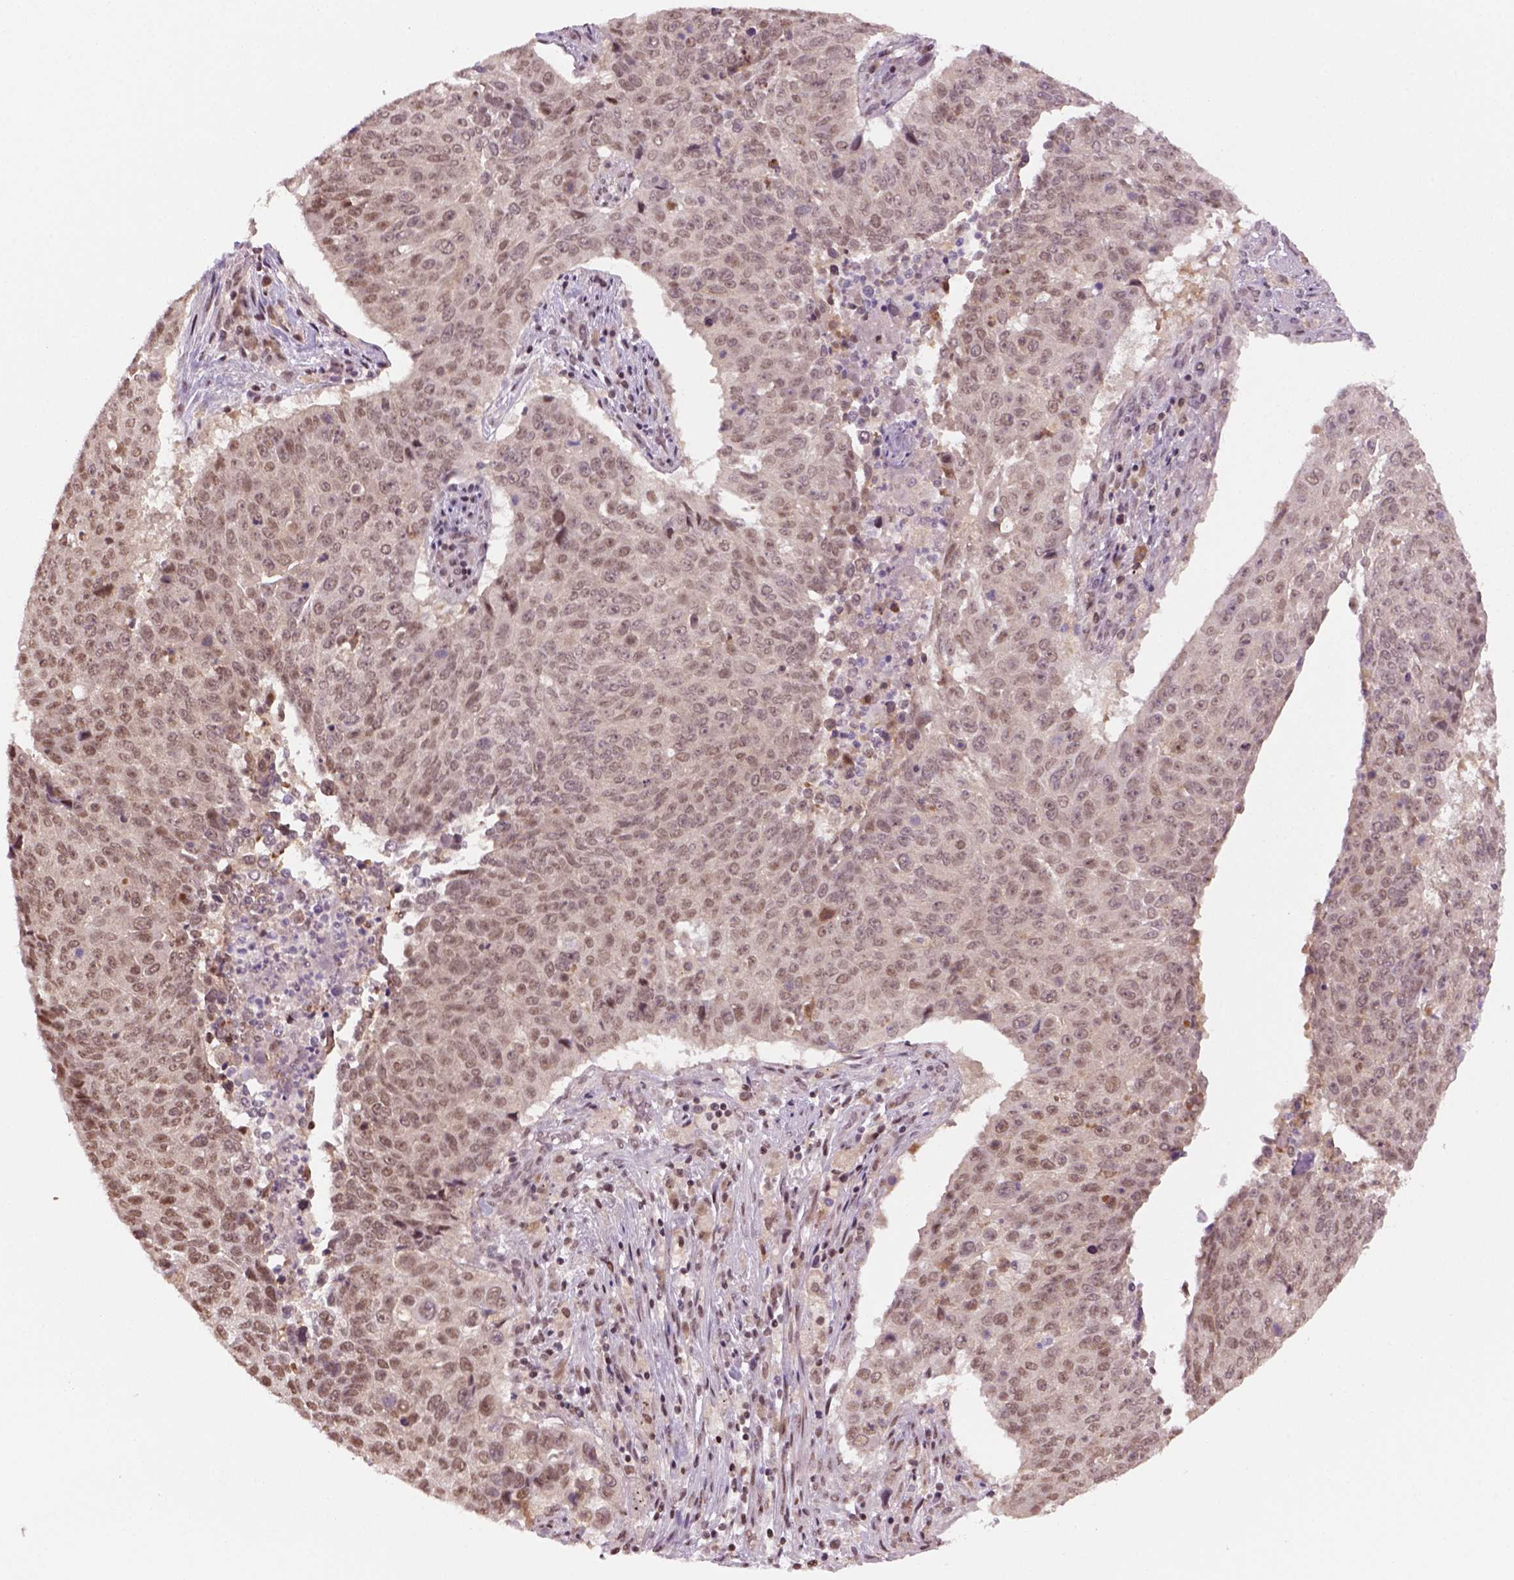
{"staining": {"intensity": "weak", "quantity": ">75%", "location": "nuclear"}, "tissue": "lung cancer", "cell_type": "Tumor cells", "image_type": "cancer", "snomed": [{"axis": "morphology", "description": "Normal tissue, NOS"}, {"axis": "morphology", "description": "Squamous cell carcinoma, NOS"}, {"axis": "topography", "description": "Bronchus"}, {"axis": "topography", "description": "Lung"}], "caption": "Protein expression analysis of human squamous cell carcinoma (lung) reveals weak nuclear expression in about >75% of tumor cells. (Brightfield microscopy of DAB IHC at high magnification).", "gene": "GOT1", "patient": {"sex": "male", "age": 64}}